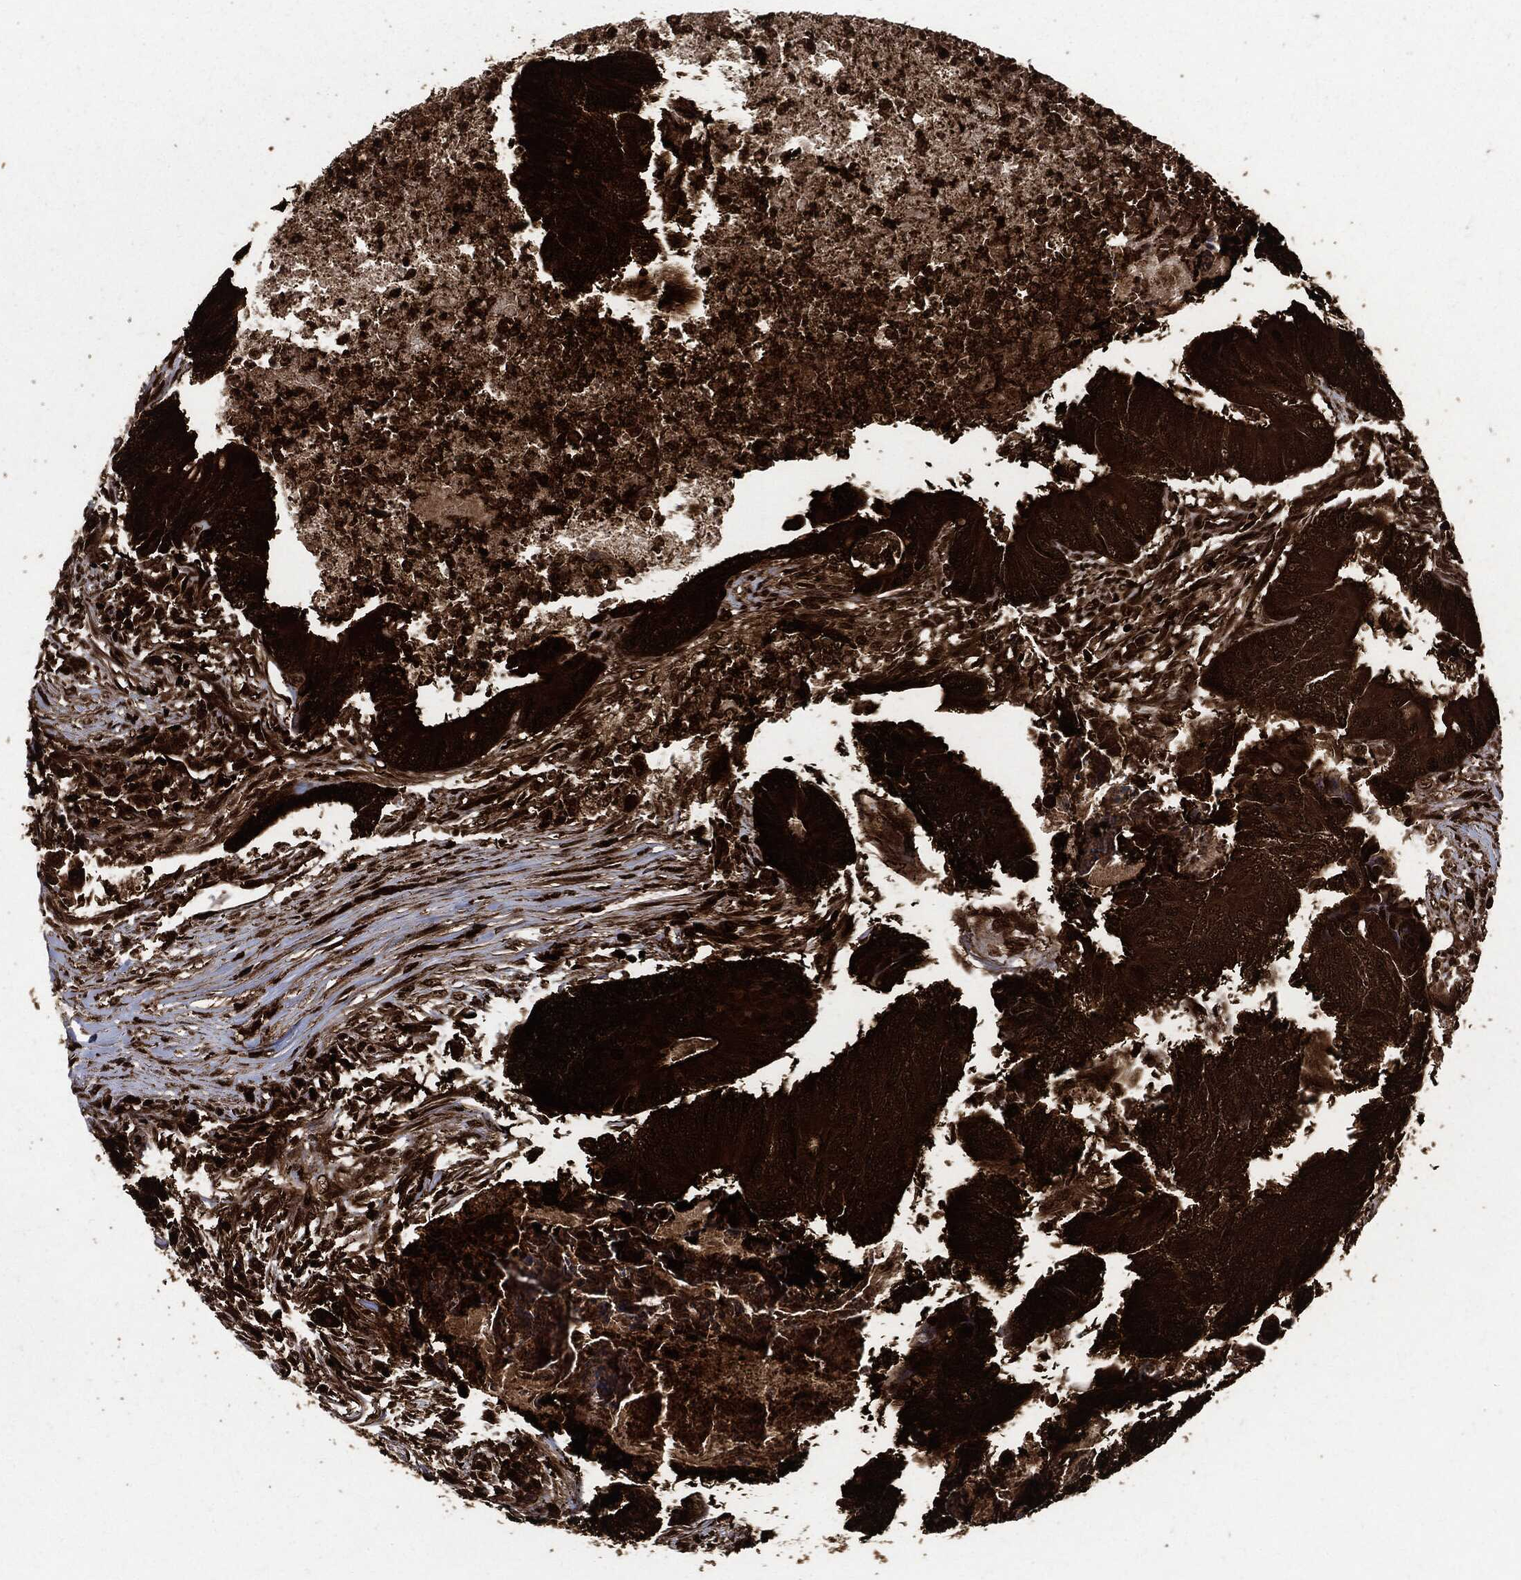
{"staining": {"intensity": "strong", "quantity": ">75%", "location": "cytoplasmic/membranous"}, "tissue": "colorectal cancer", "cell_type": "Tumor cells", "image_type": "cancer", "snomed": [{"axis": "morphology", "description": "Adenocarcinoma, NOS"}, {"axis": "topography", "description": "Colon"}], "caption": "DAB immunohistochemical staining of colorectal cancer (adenocarcinoma) displays strong cytoplasmic/membranous protein expression in about >75% of tumor cells. The staining was performed using DAB to visualize the protein expression in brown, while the nuclei were stained in blue with hematoxylin (Magnification: 20x).", "gene": "YWHAB", "patient": {"sex": "male", "age": 84}}